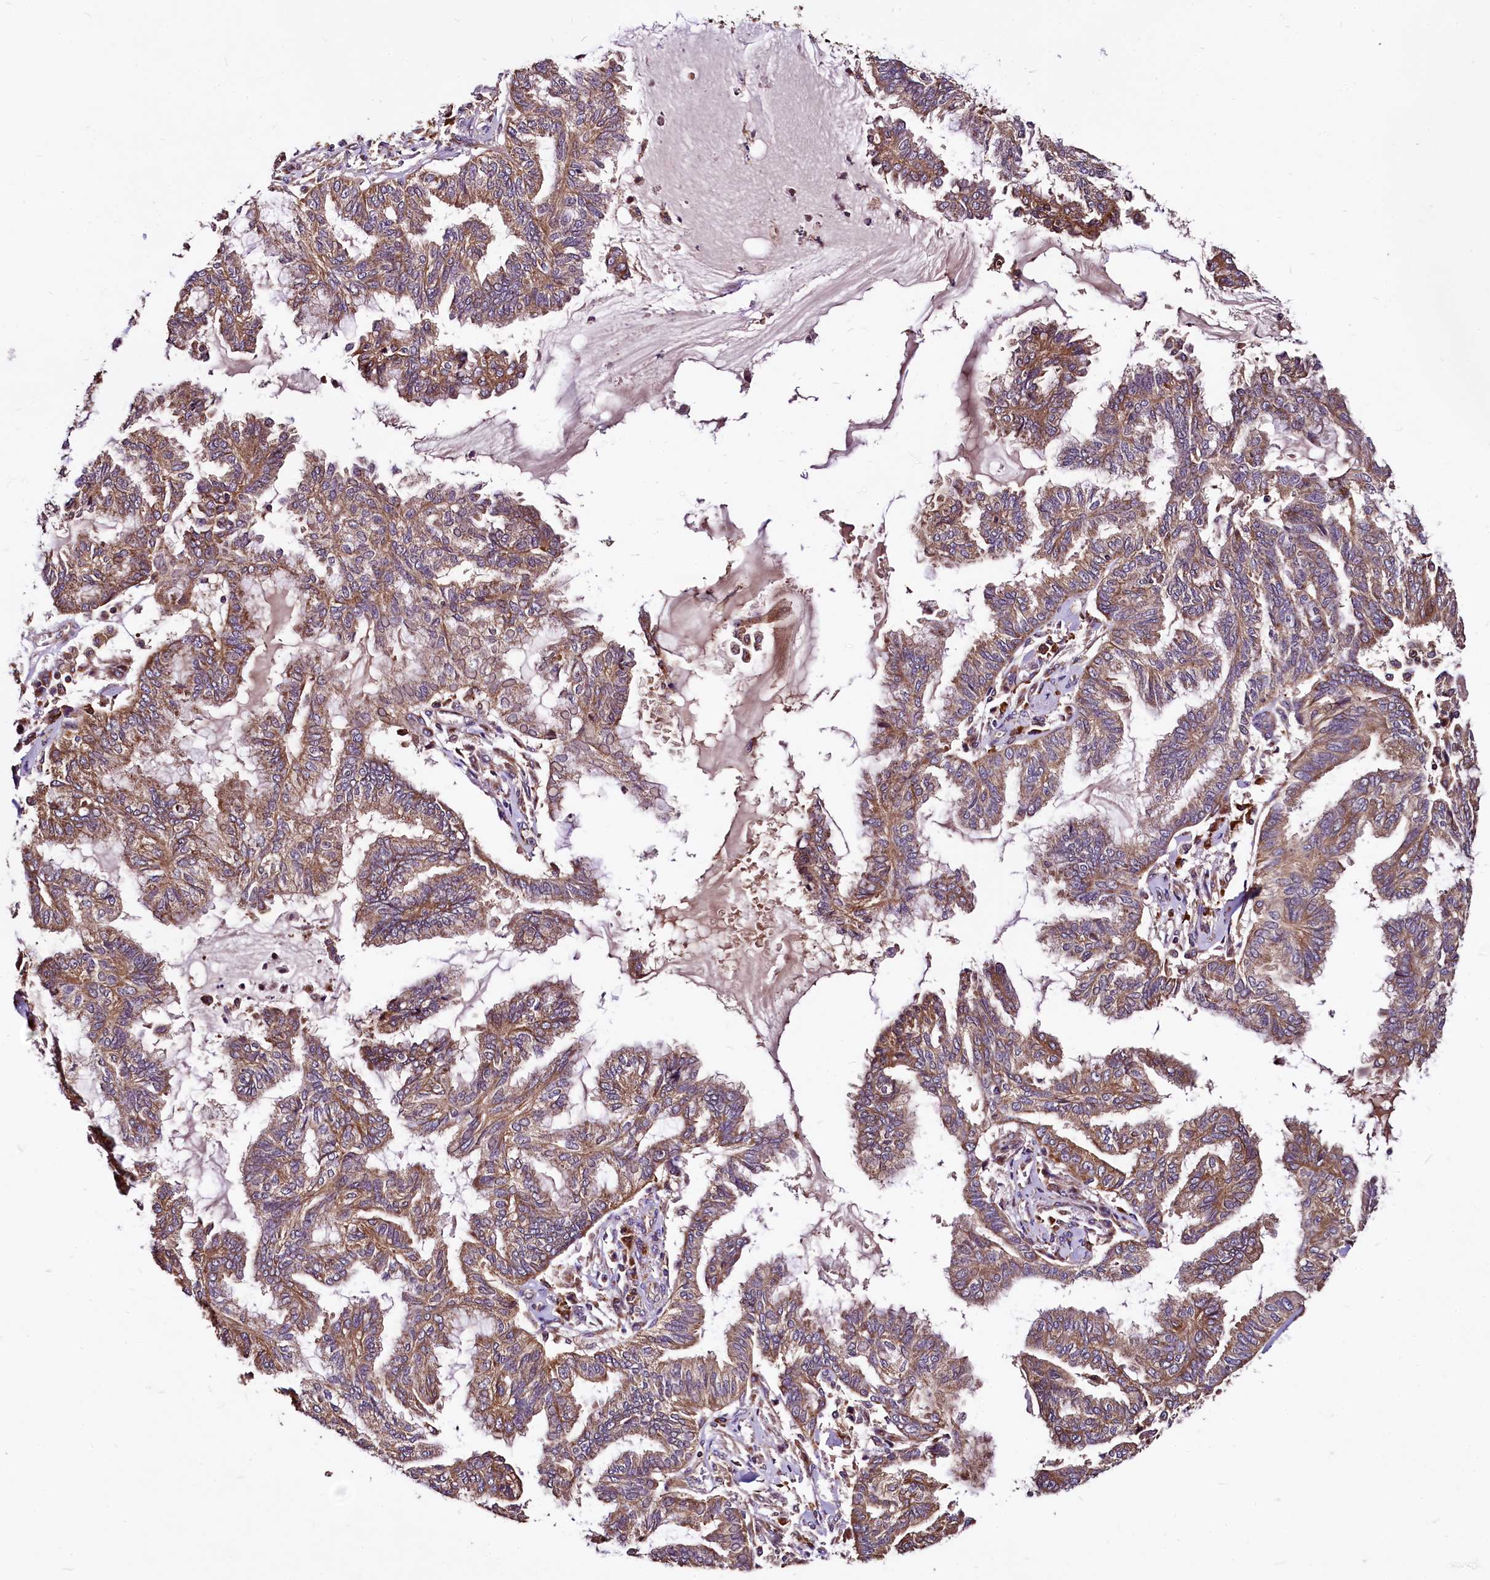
{"staining": {"intensity": "moderate", "quantity": ">75%", "location": "cytoplasmic/membranous"}, "tissue": "endometrial cancer", "cell_type": "Tumor cells", "image_type": "cancer", "snomed": [{"axis": "morphology", "description": "Adenocarcinoma, NOS"}, {"axis": "topography", "description": "Endometrium"}], "caption": "This micrograph demonstrates IHC staining of endometrial cancer, with medium moderate cytoplasmic/membranous staining in about >75% of tumor cells.", "gene": "LRSAM1", "patient": {"sex": "female", "age": 86}}